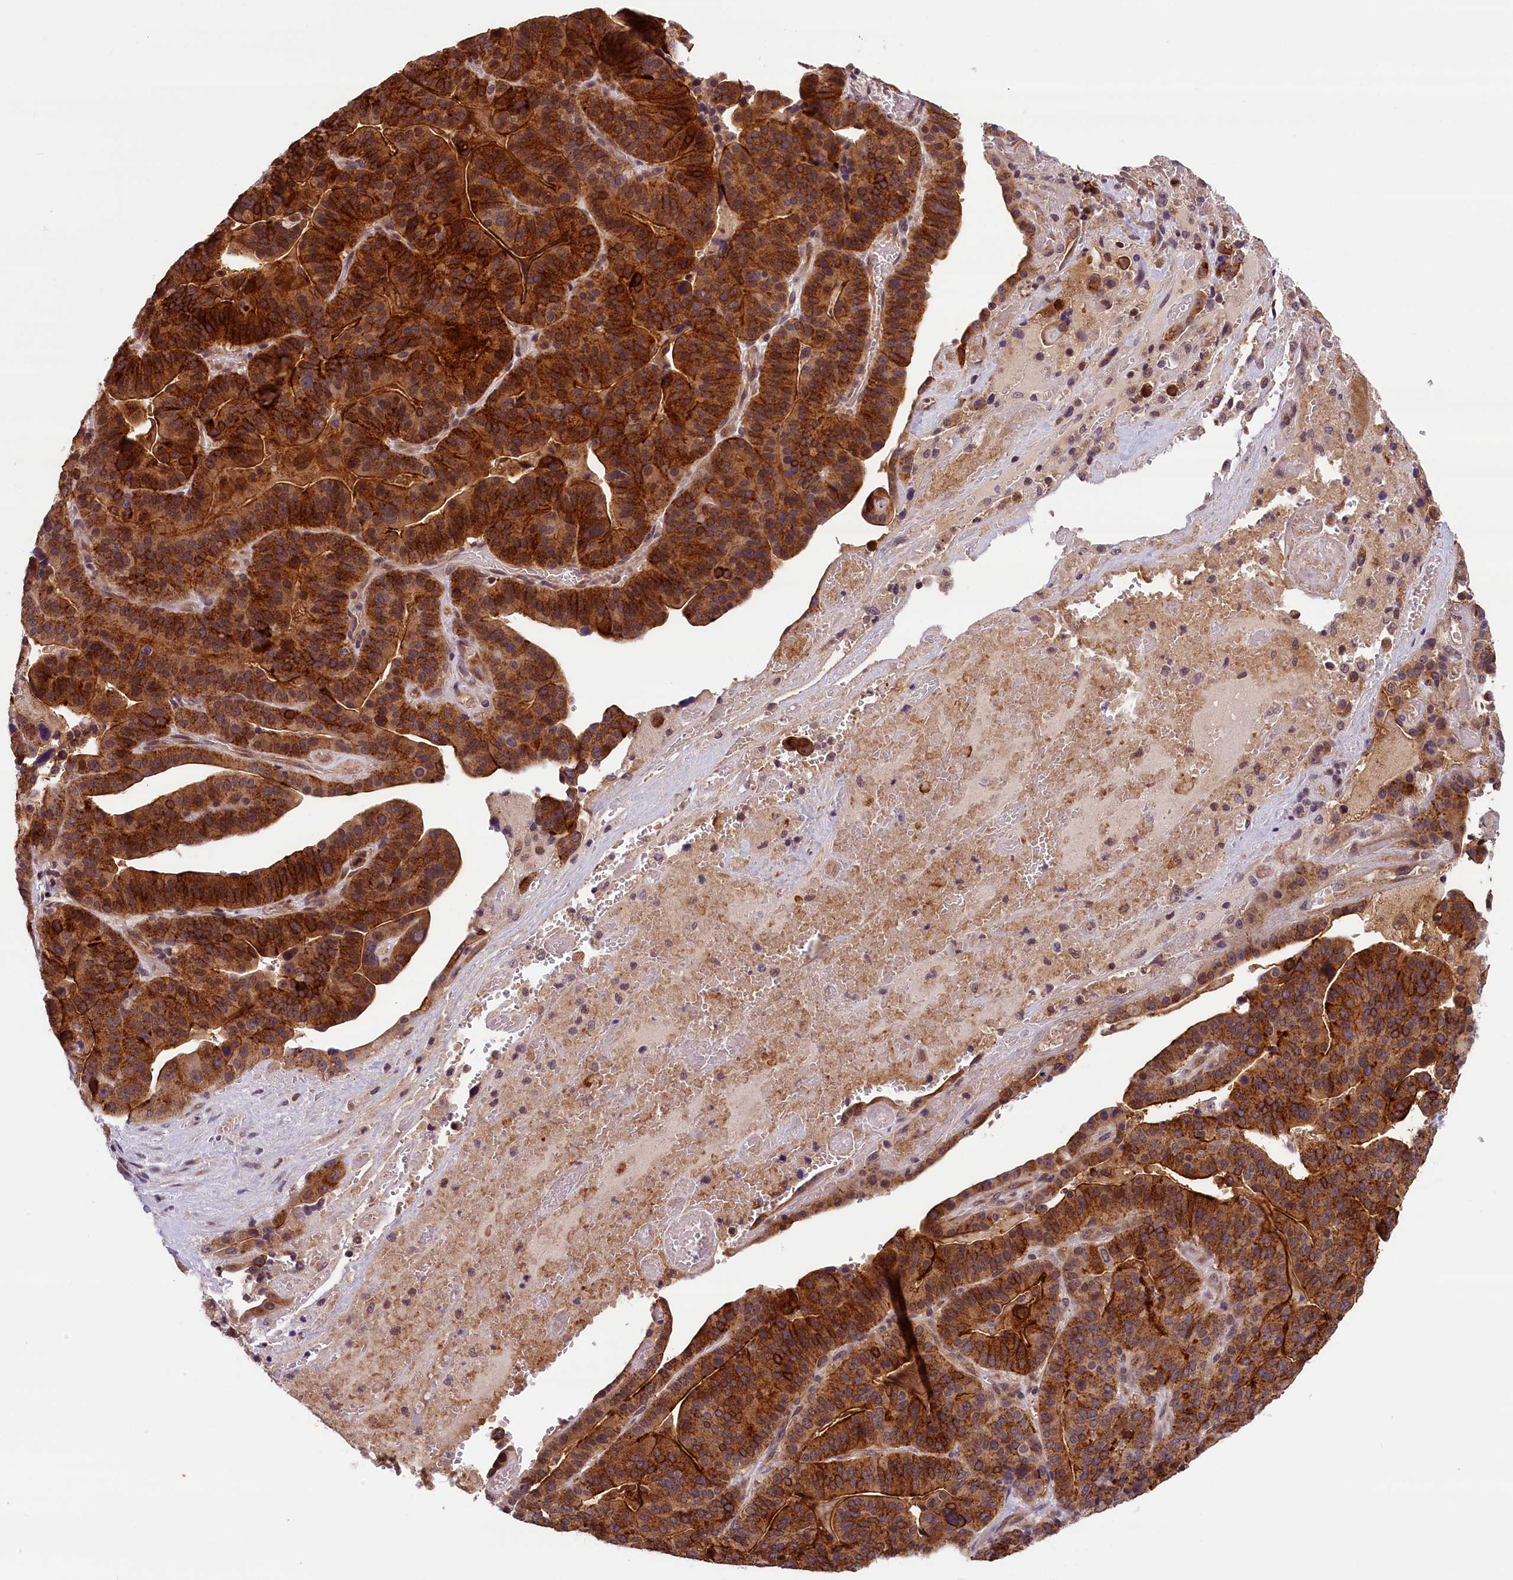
{"staining": {"intensity": "strong", "quantity": ">75%", "location": "cytoplasmic/membranous"}, "tissue": "stomach cancer", "cell_type": "Tumor cells", "image_type": "cancer", "snomed": [{"axis": "morphology", "description": "Adenocarcinoma, NOS"}, {"axis": "topography", "description": "Stomach"}], "caption": "Human stomach cancer stained with a brown dye reveals strong cytoplasmic/membranous positive positivity in approximately >75% of tumor cells.", "gene": "KCNK6", "patient": {"sex": "male", "age": 48}}